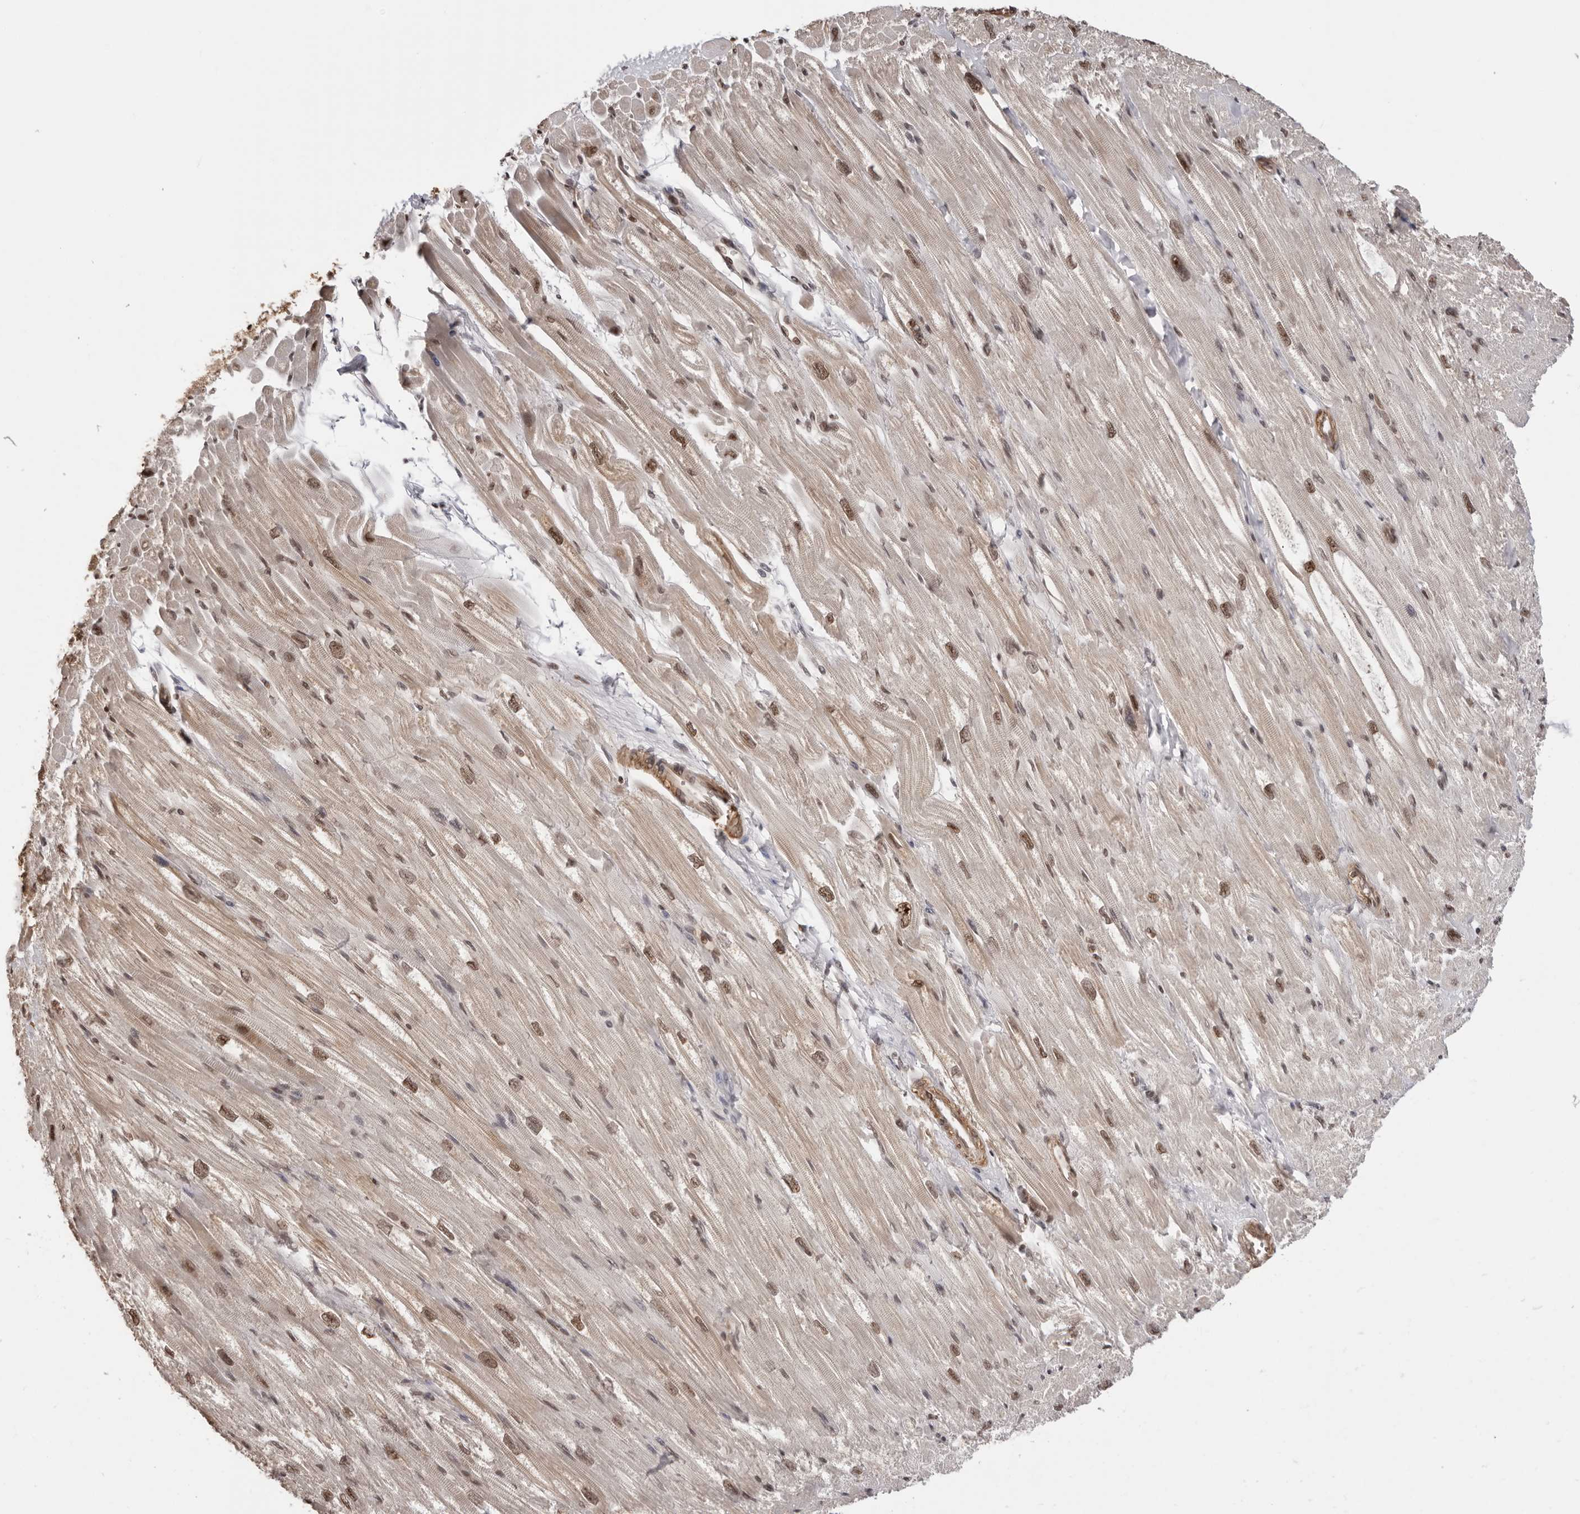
{"staining": {"intensity": "moderate", "quantity": ">75%", "location": "cytoplasmic/membranous,nuclear"}, "tissue": "heart muscle", "cell_type": "Cardiomyocytes", "image_type": "normal", "snomed": [{"axis": "morphology", "description": "Normal tissue, NOS"}, {"axis": "topography", "description": "Heart"}], "caption": "The micrograph shows immunohistochemical staining of benign heart muscle. There is moderate cytoplasmic/membranous,nuclear positivity is appreciated in approximately >75% of cardiomyocytes.", "gene": "SDE2", "patient": {"sex": "male", "age": 50}}